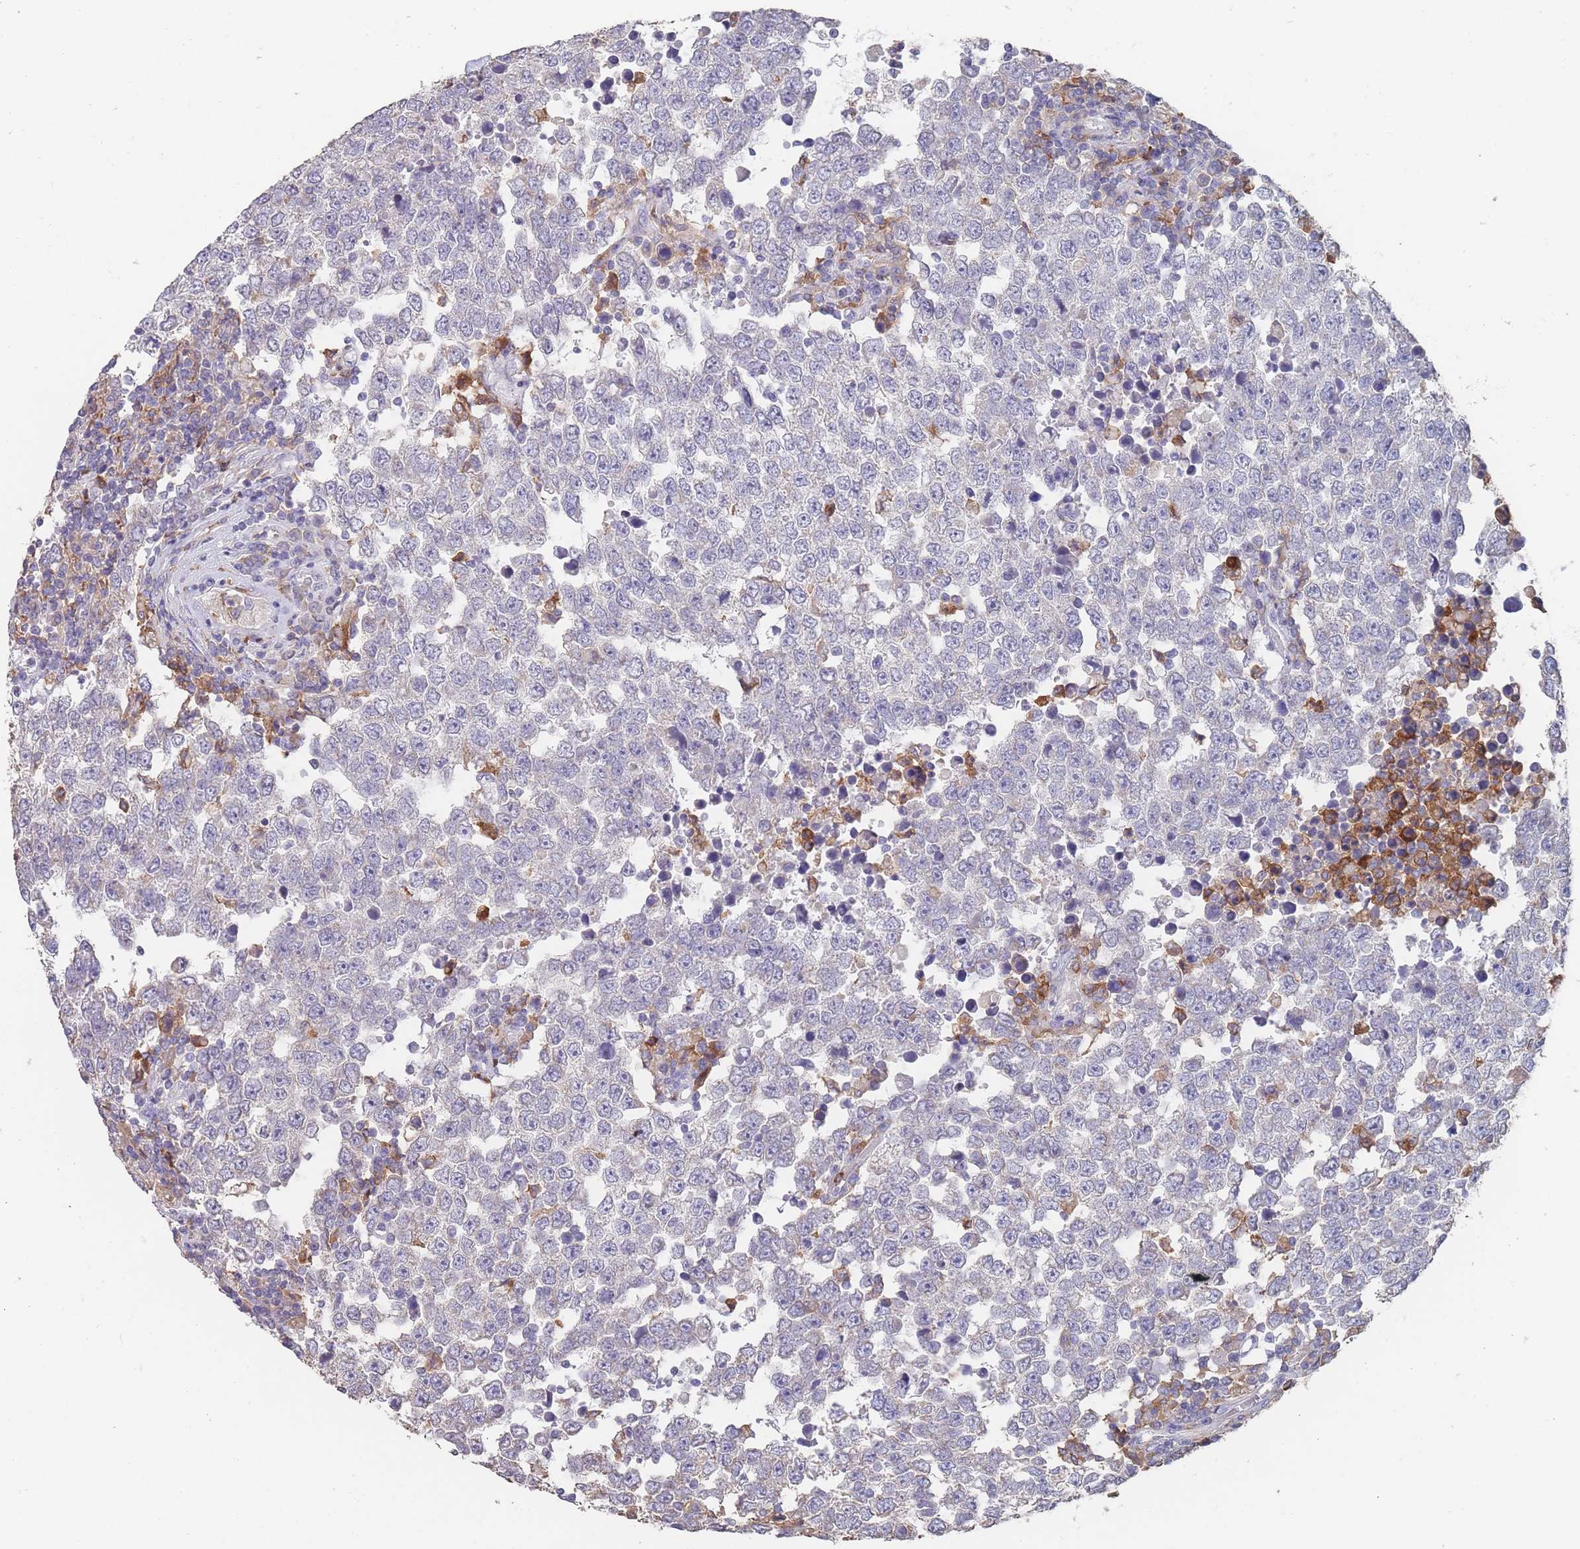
{"staining": {"intensity": "negative", "quantity": "none", "location": "none"}, "tissue": "testis cancer", "cell_type": "Tumor cells", "image_type": "cancer", "snomed": [{"axis": "morphology", "description": "Seminoma, NOS"}, {"axis": "morphology", "description": "Carcinoma, Embryonal, NOS"}, {"axis": "topography", "description": "Testis"}], "caption": "Immunohistochemistry of human testis cancer demonstrates no positivity in tumor cells.", "gene": "CLEC12A", "patient": {"sex": "male", "age": 28}}